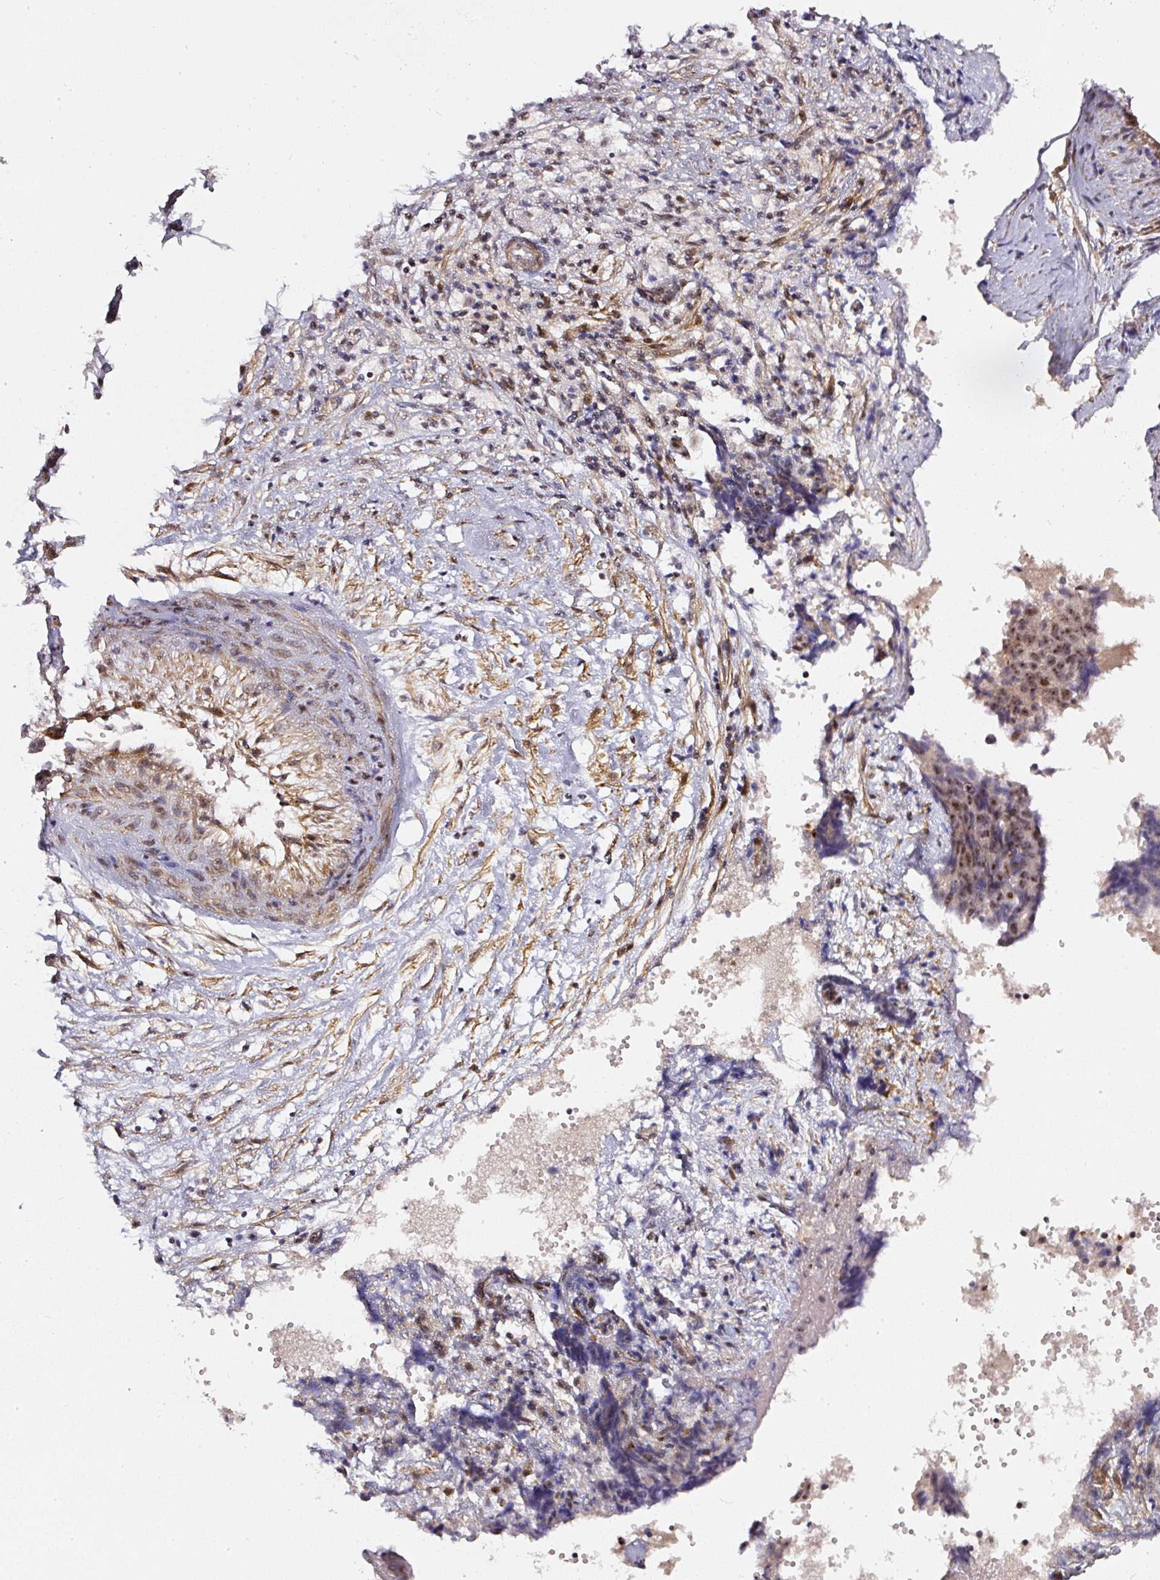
{"staining": {"intensity": "moderate", "quantity": "25%-75%", "location": "nuclear"}, "tissue": "ovarian cancer", "cell_type": "Tumor cells", "image_type": "cancer", "snomed": [{"axis": "morphology", "description": "Carcinoma, endometroid"}, {"axis": "topography", "description": "Ovary"}], "caption": "This micrograph shows immunohistochemistry (IHC) staining of endometroid carcinoma (ovarian), with medium moderate nuclear positivity in approximately 25%-75% of tumor cells.", "gene": "MXRA8", "patient": {"sex": "female", "age": 42}}